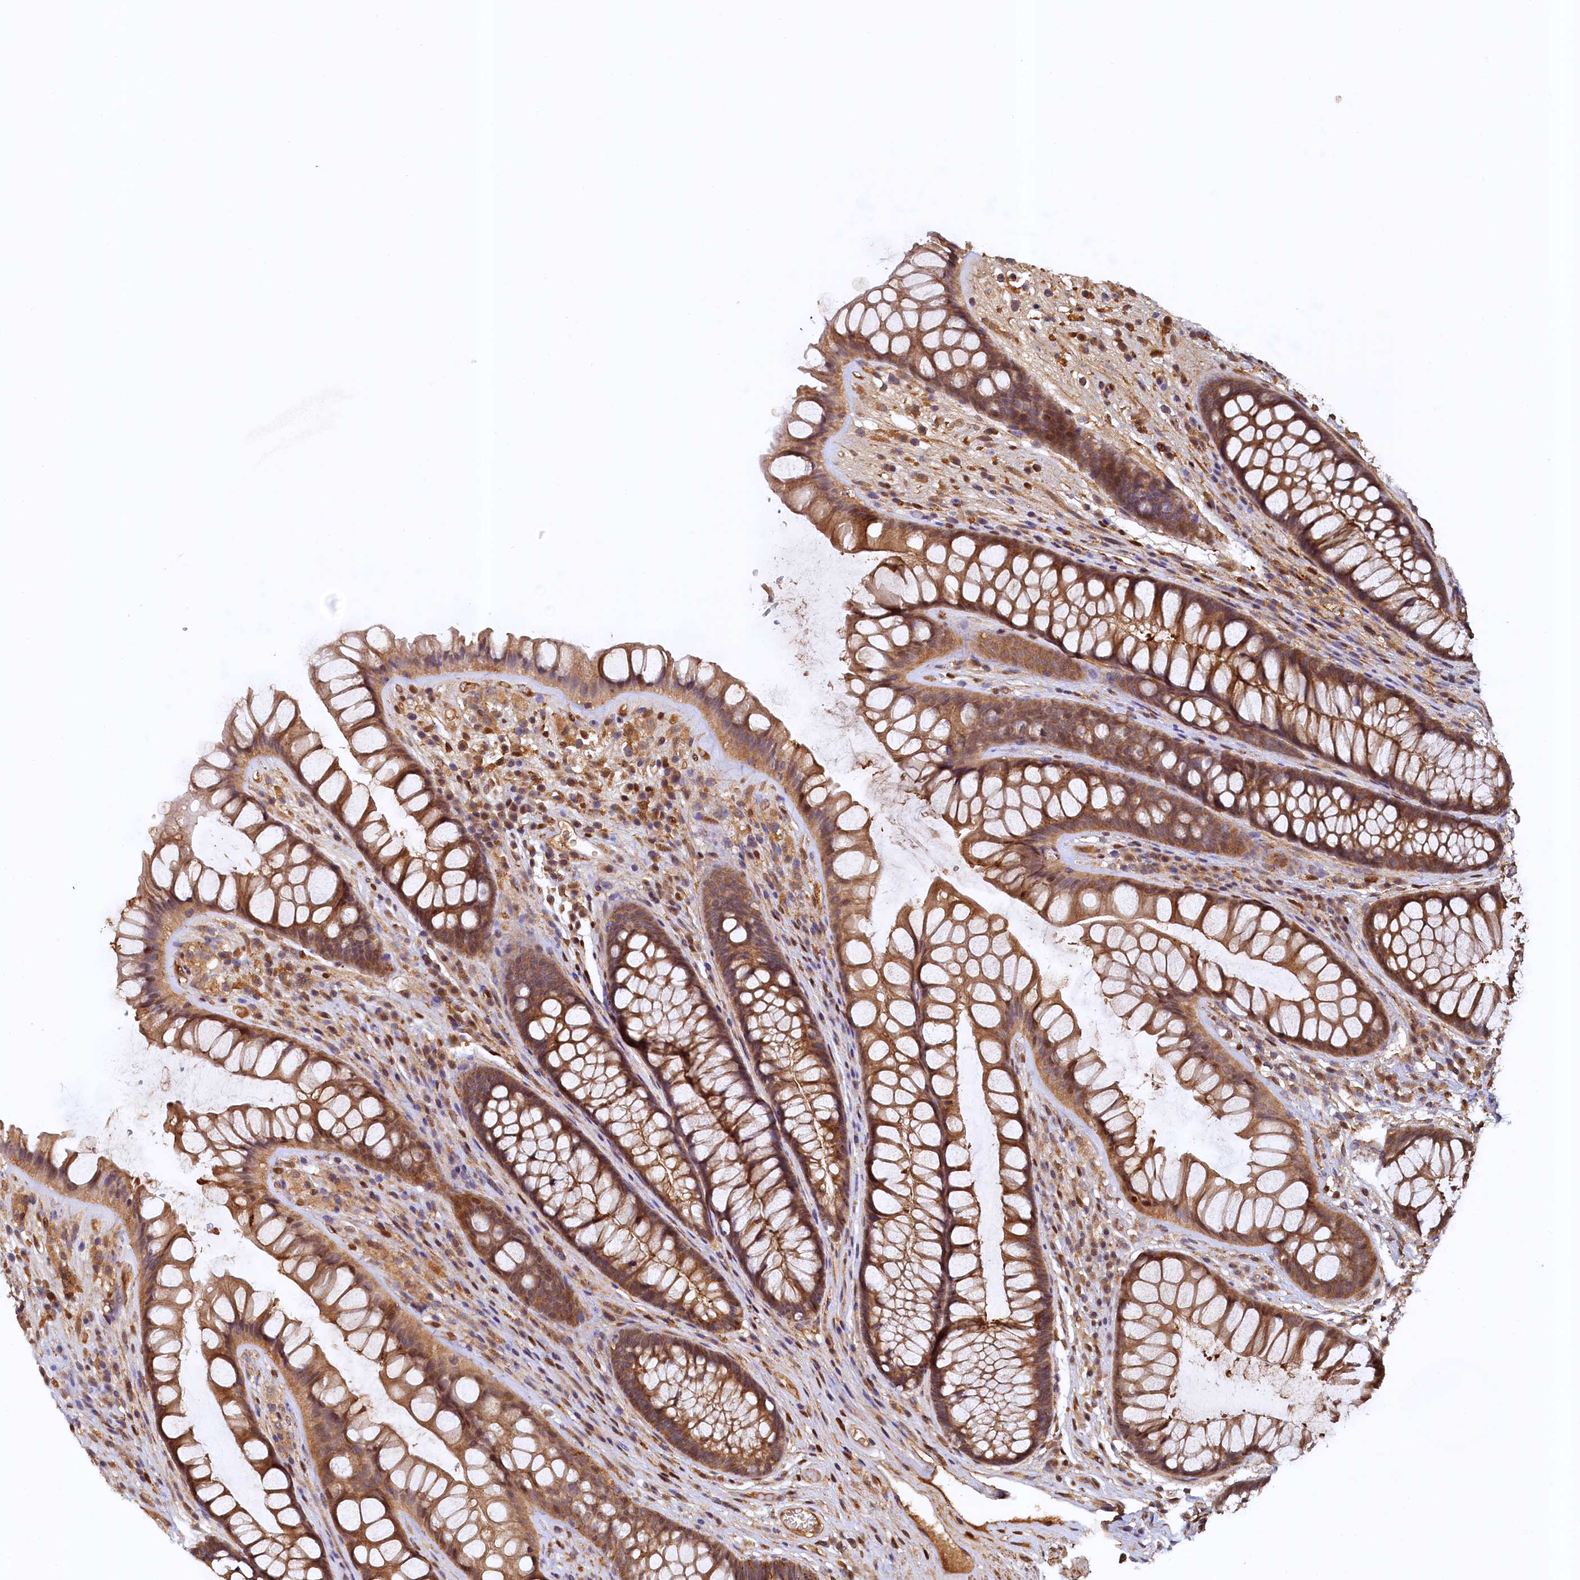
{"staining": {"intensity": "moderate", "quantity": ">75%", "location": "cytoplasmic/membranous,nuclear"}, "tissue": "rectum", "cell_type": "Glandular cells", "image_type": "normal", "snomed": [{"axis": "morphology", "description": "Normal tissue, NOS"}, {"axis": "topography", "description": "Rectum"}], "caption": "Immunohistochemistry (IHC) of benign human rectum displays medium levels of moderate cytoplasmic/membranous,nuclear positivity in approximately >75% of glandular cells. (Brightfield microscopy of DAB IHC at high magnification).", "gene": "UBL7", "patient": {"sex": "male", "age": 74}}